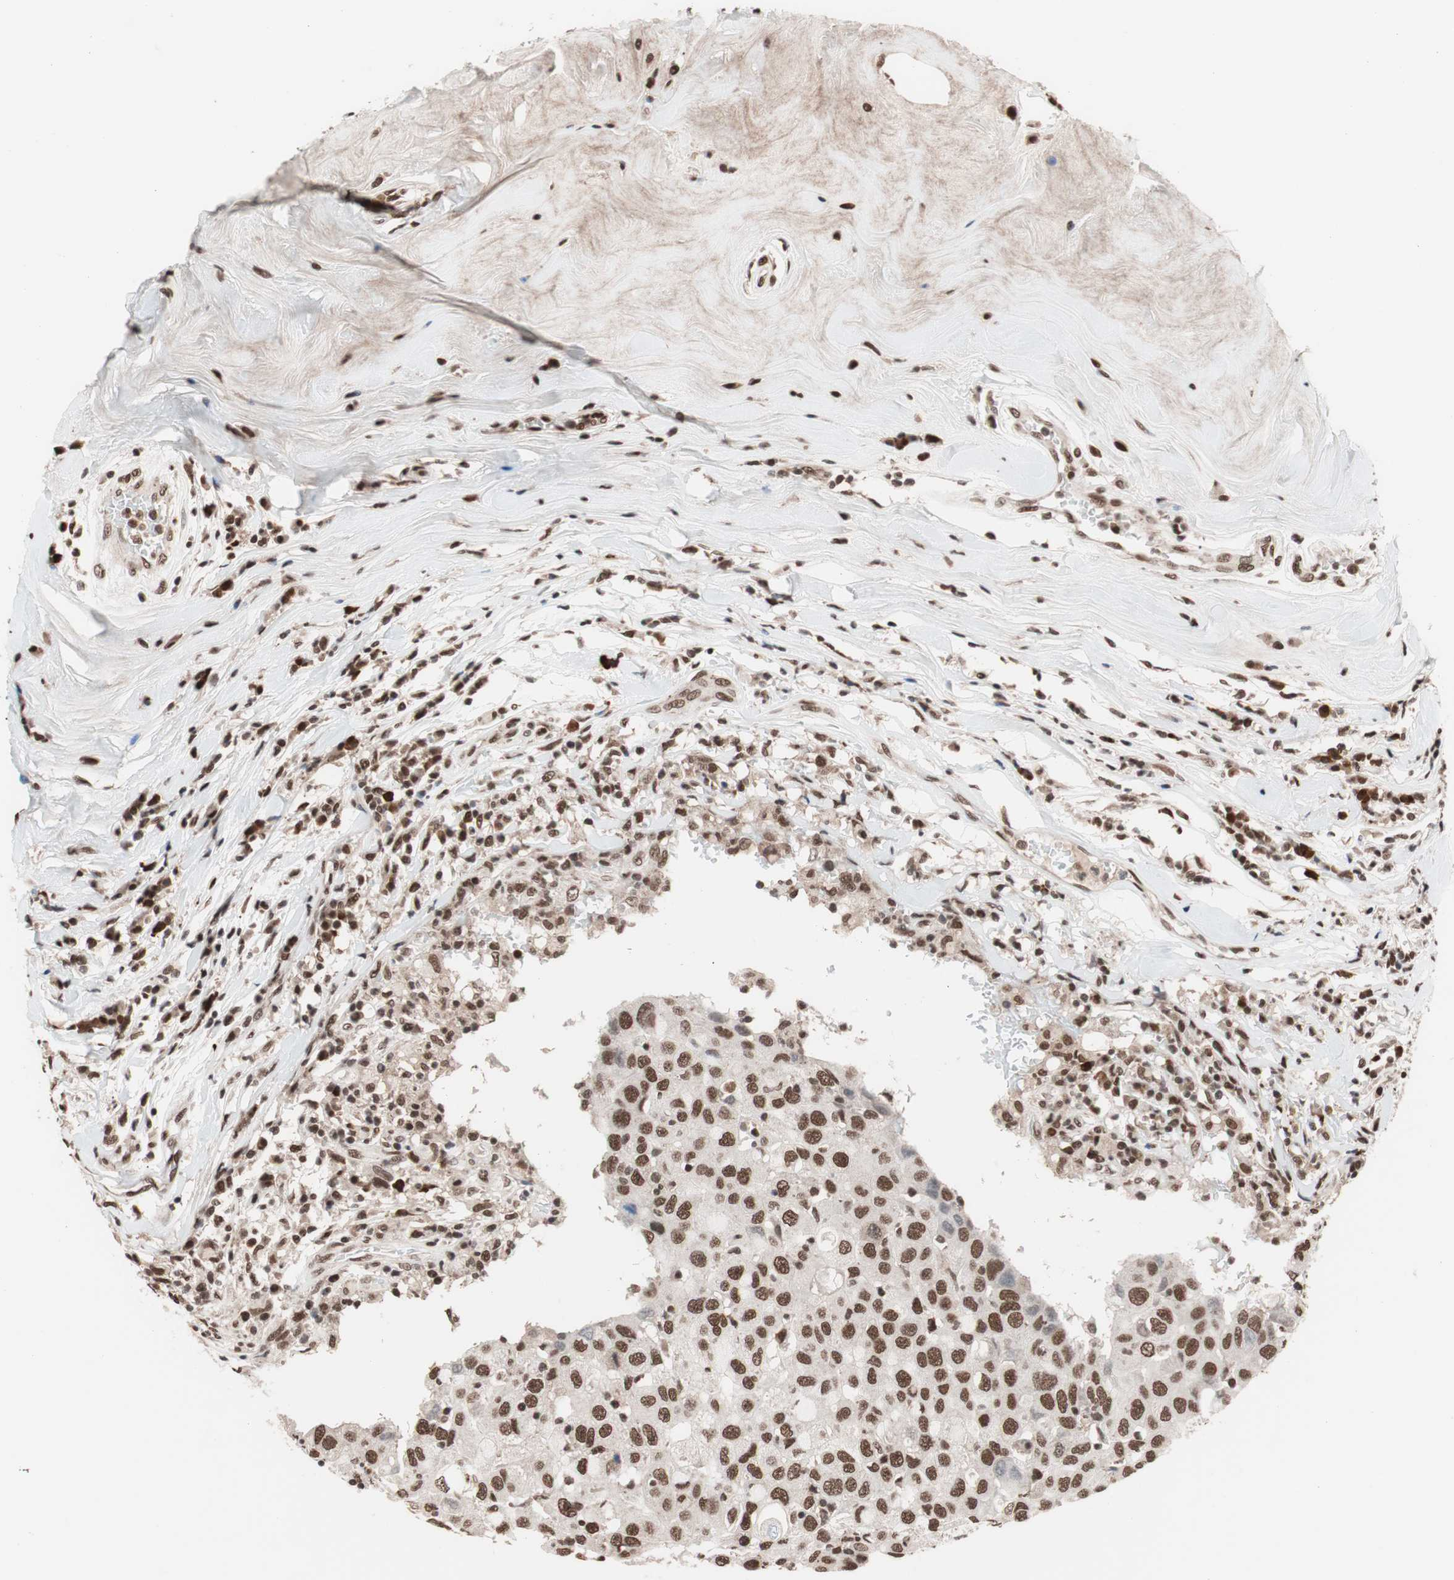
{"staining": {"intensity": "moderate", "quantity": ">75%", "location": "nuclear"}, "tissue": "breast cancer", "cell_type": "Tumor cells", "image_type": "cancer", "snomed": [{"axis": "morphology", "description": "Duct carcinoma"}, {"axis": "topography", "description": "Breast"}], "caption": "An IHC photomicrograph of tumor tissue is shown. Protein staining in brown labels moderate nuclear positivity in breast invasive ductal carcinoma within tumor cells.", "gene": "CHAMP1", "patient": {"sex": "female", "age": 27}}